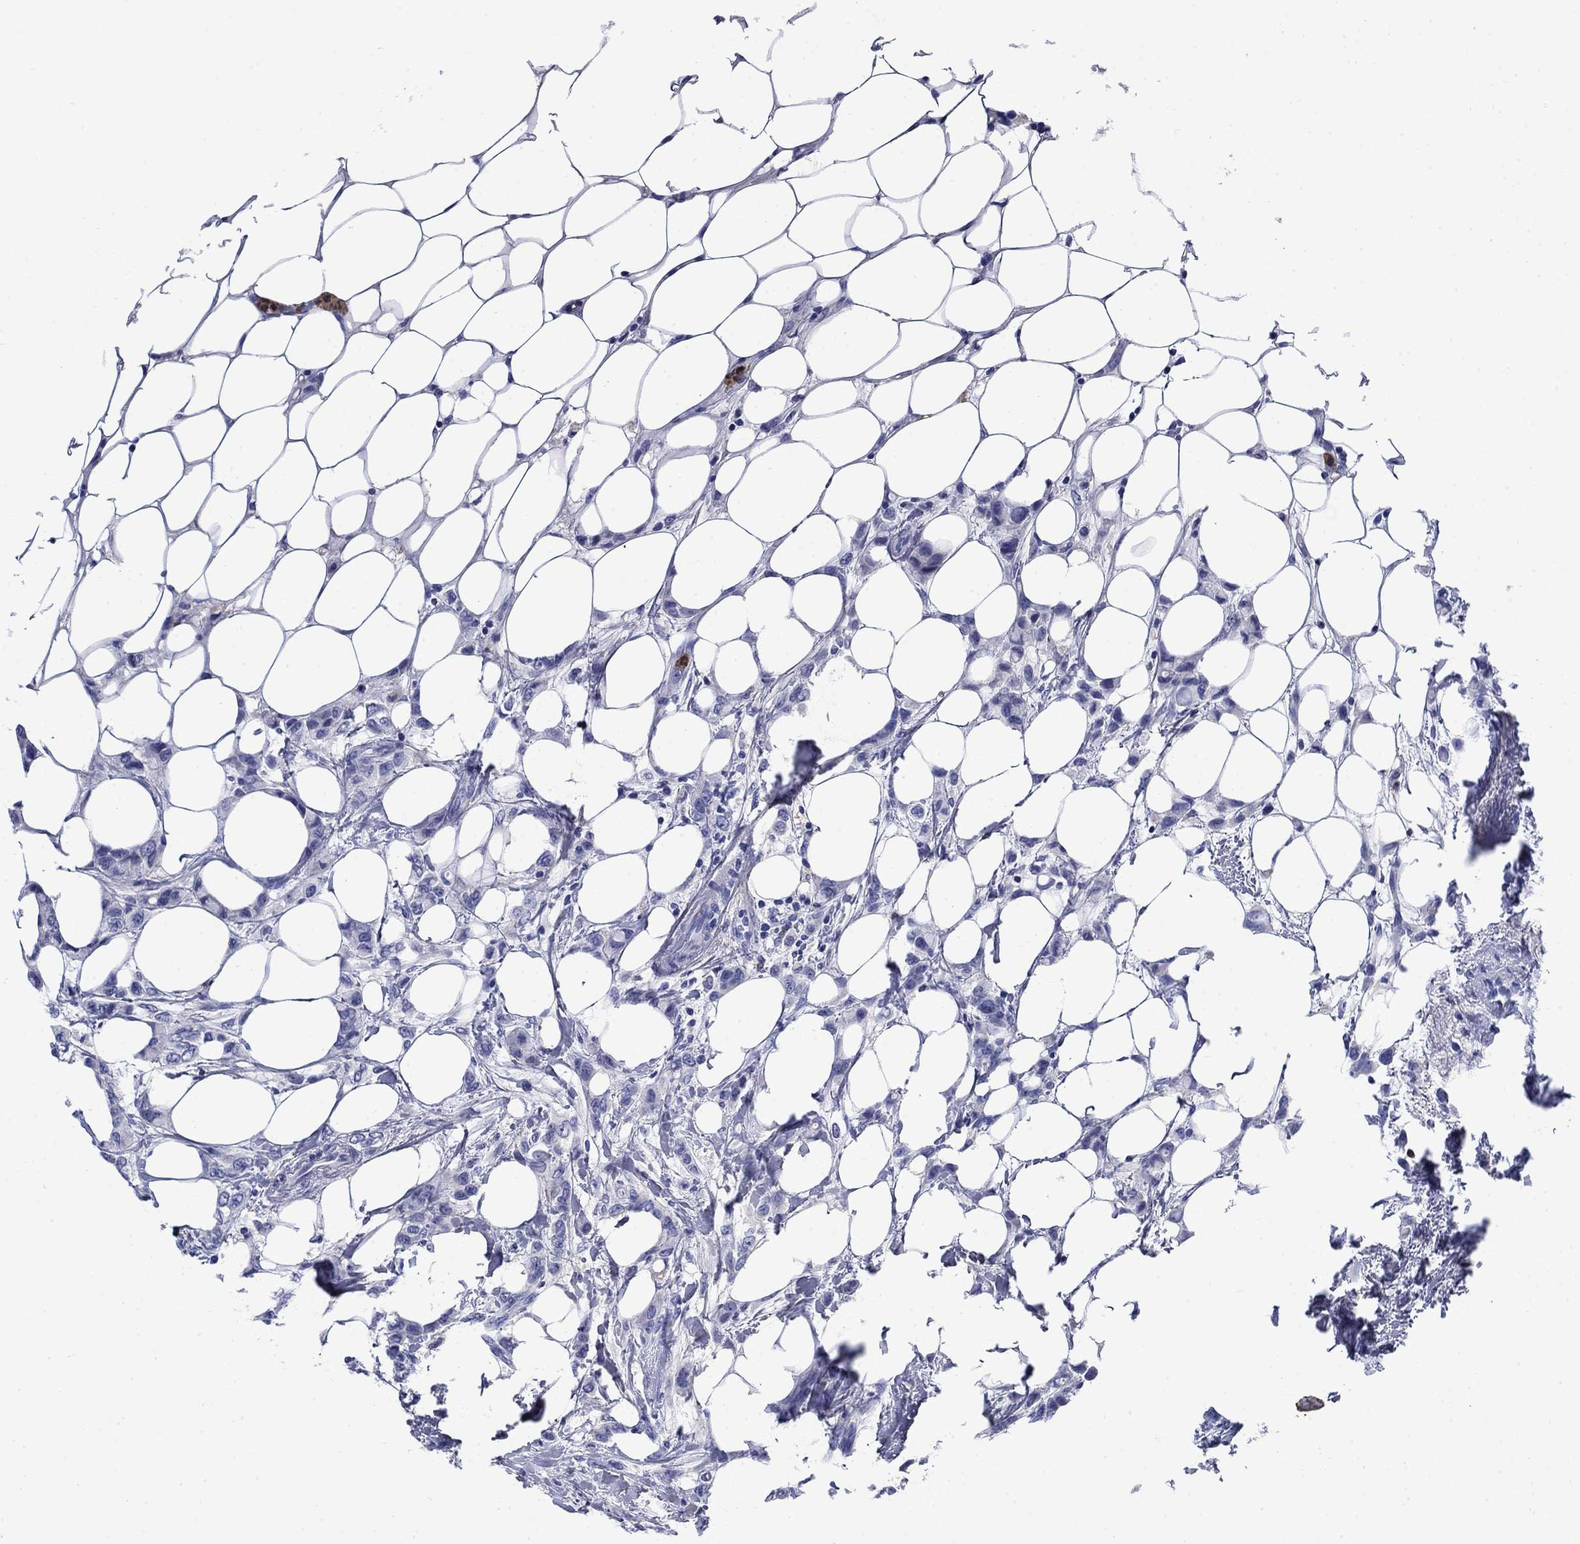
{"staining": {"intensity": "negative", "quantity": "none", "location": "none"}, "tissue": "breast cancer", "cell_type": "Tumor cells", "image_type": "cancer", "snomed": [{"axis": "morphology", "description": "Lobular carcinoma"}, {"axis": "topography", "description": "Breast"}], "caption": "Tumor cells show no significant positivity in breast cancer (lobular carcinoma).", "gene": "TFR2", "patient": {"sex": "female", "age": 66}}